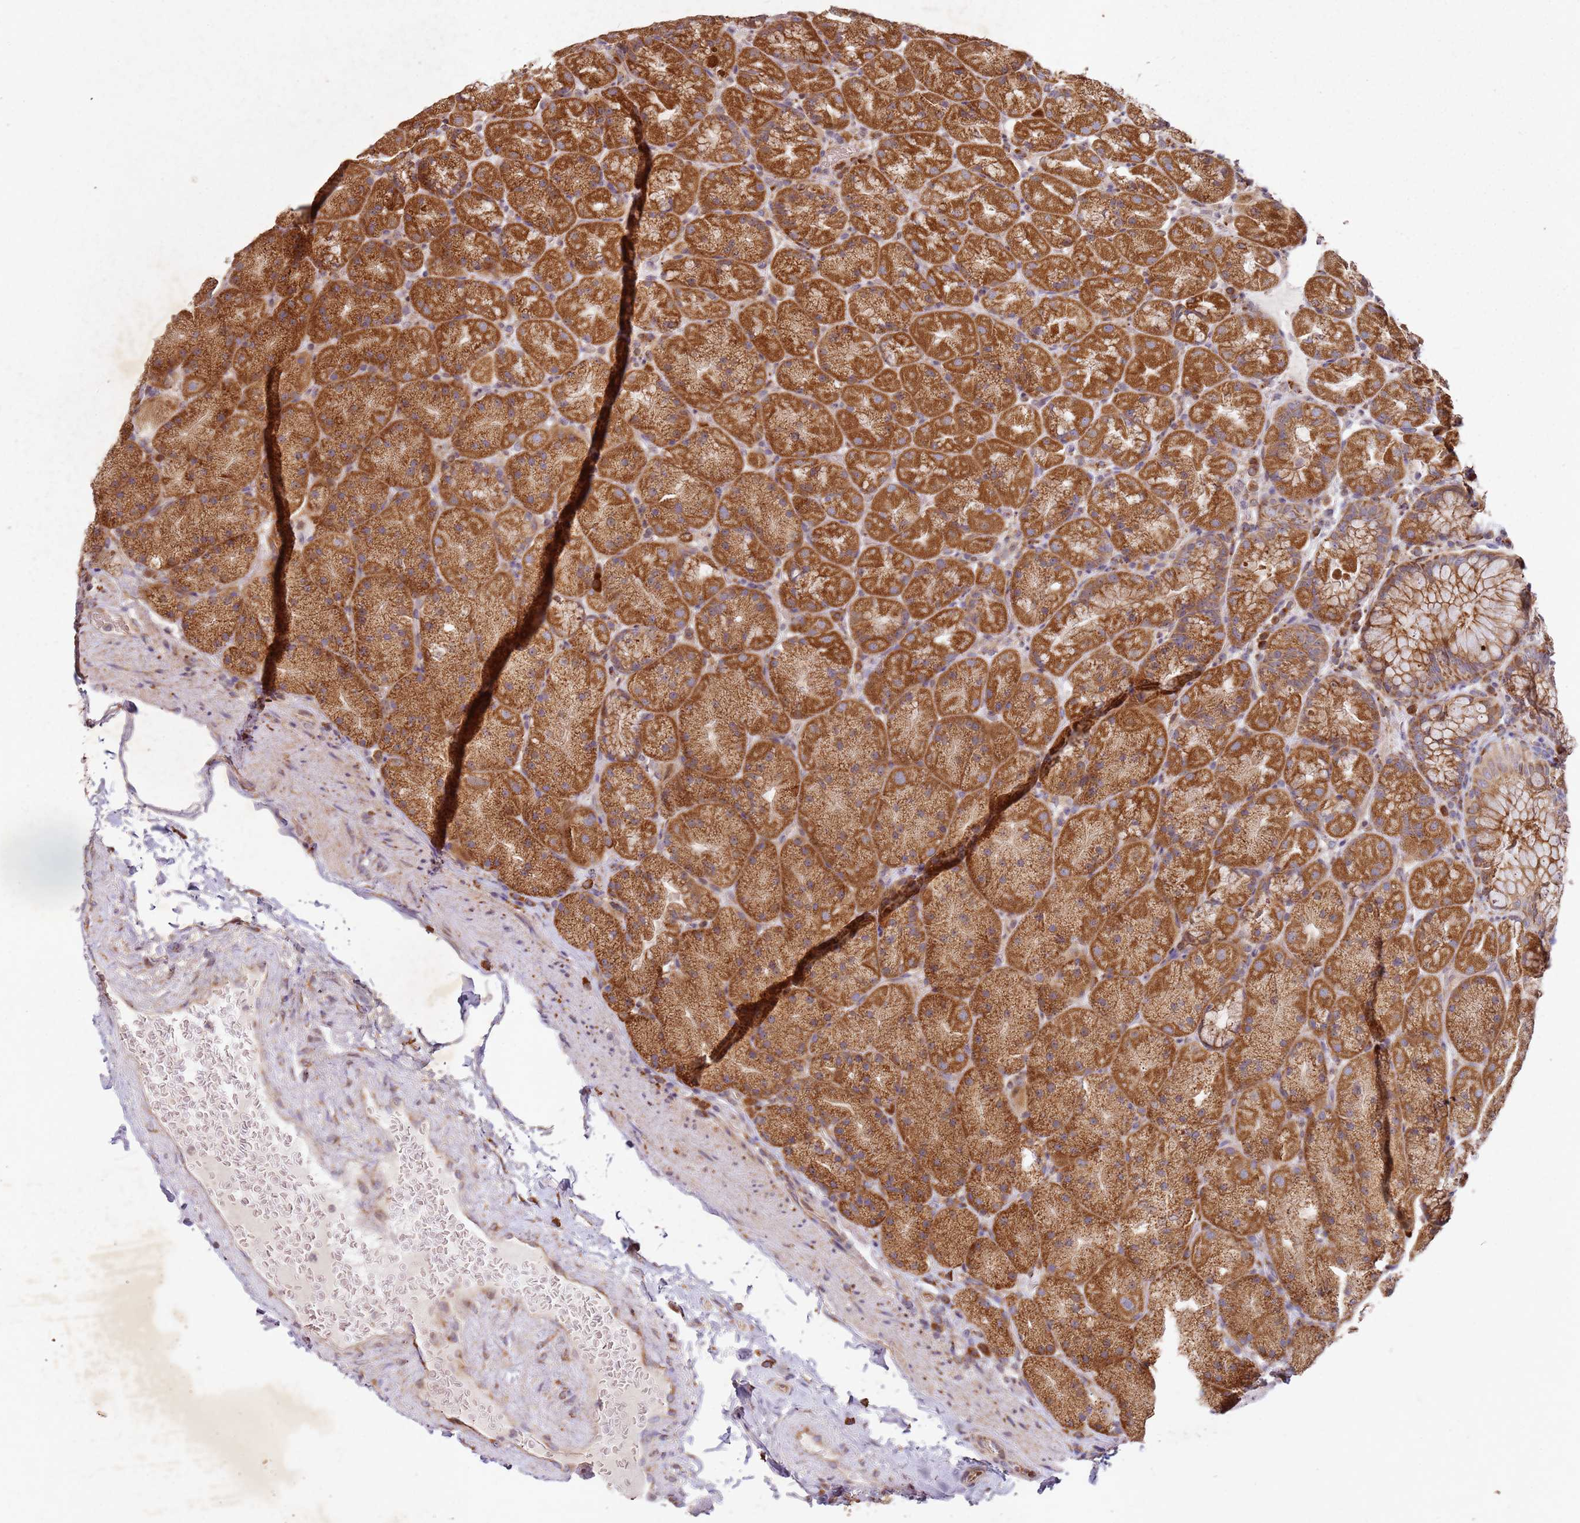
{"staining": {"intensity": "strong", "quantity": ">75%", "location": "cytoplasmic/membranous"}, "tissue": "stomach", "cell_type": "Glandular cells", "image_type": "normal", "snomed": [{"axis": "morphology", "description": "Normal tissue, NOS"}, {"axis": "topography", "description": "Stomach, upper"}, {"axis": "topography", "description": "Stomach, lower"}], "caption": "This is a histology image of IHC staining of benign stomach, which shows strong expression in the cytoplasmic/membranous of glandular cells.", "gene": "ARFRP1", "patient": {"sex": "male", "age": 67}}